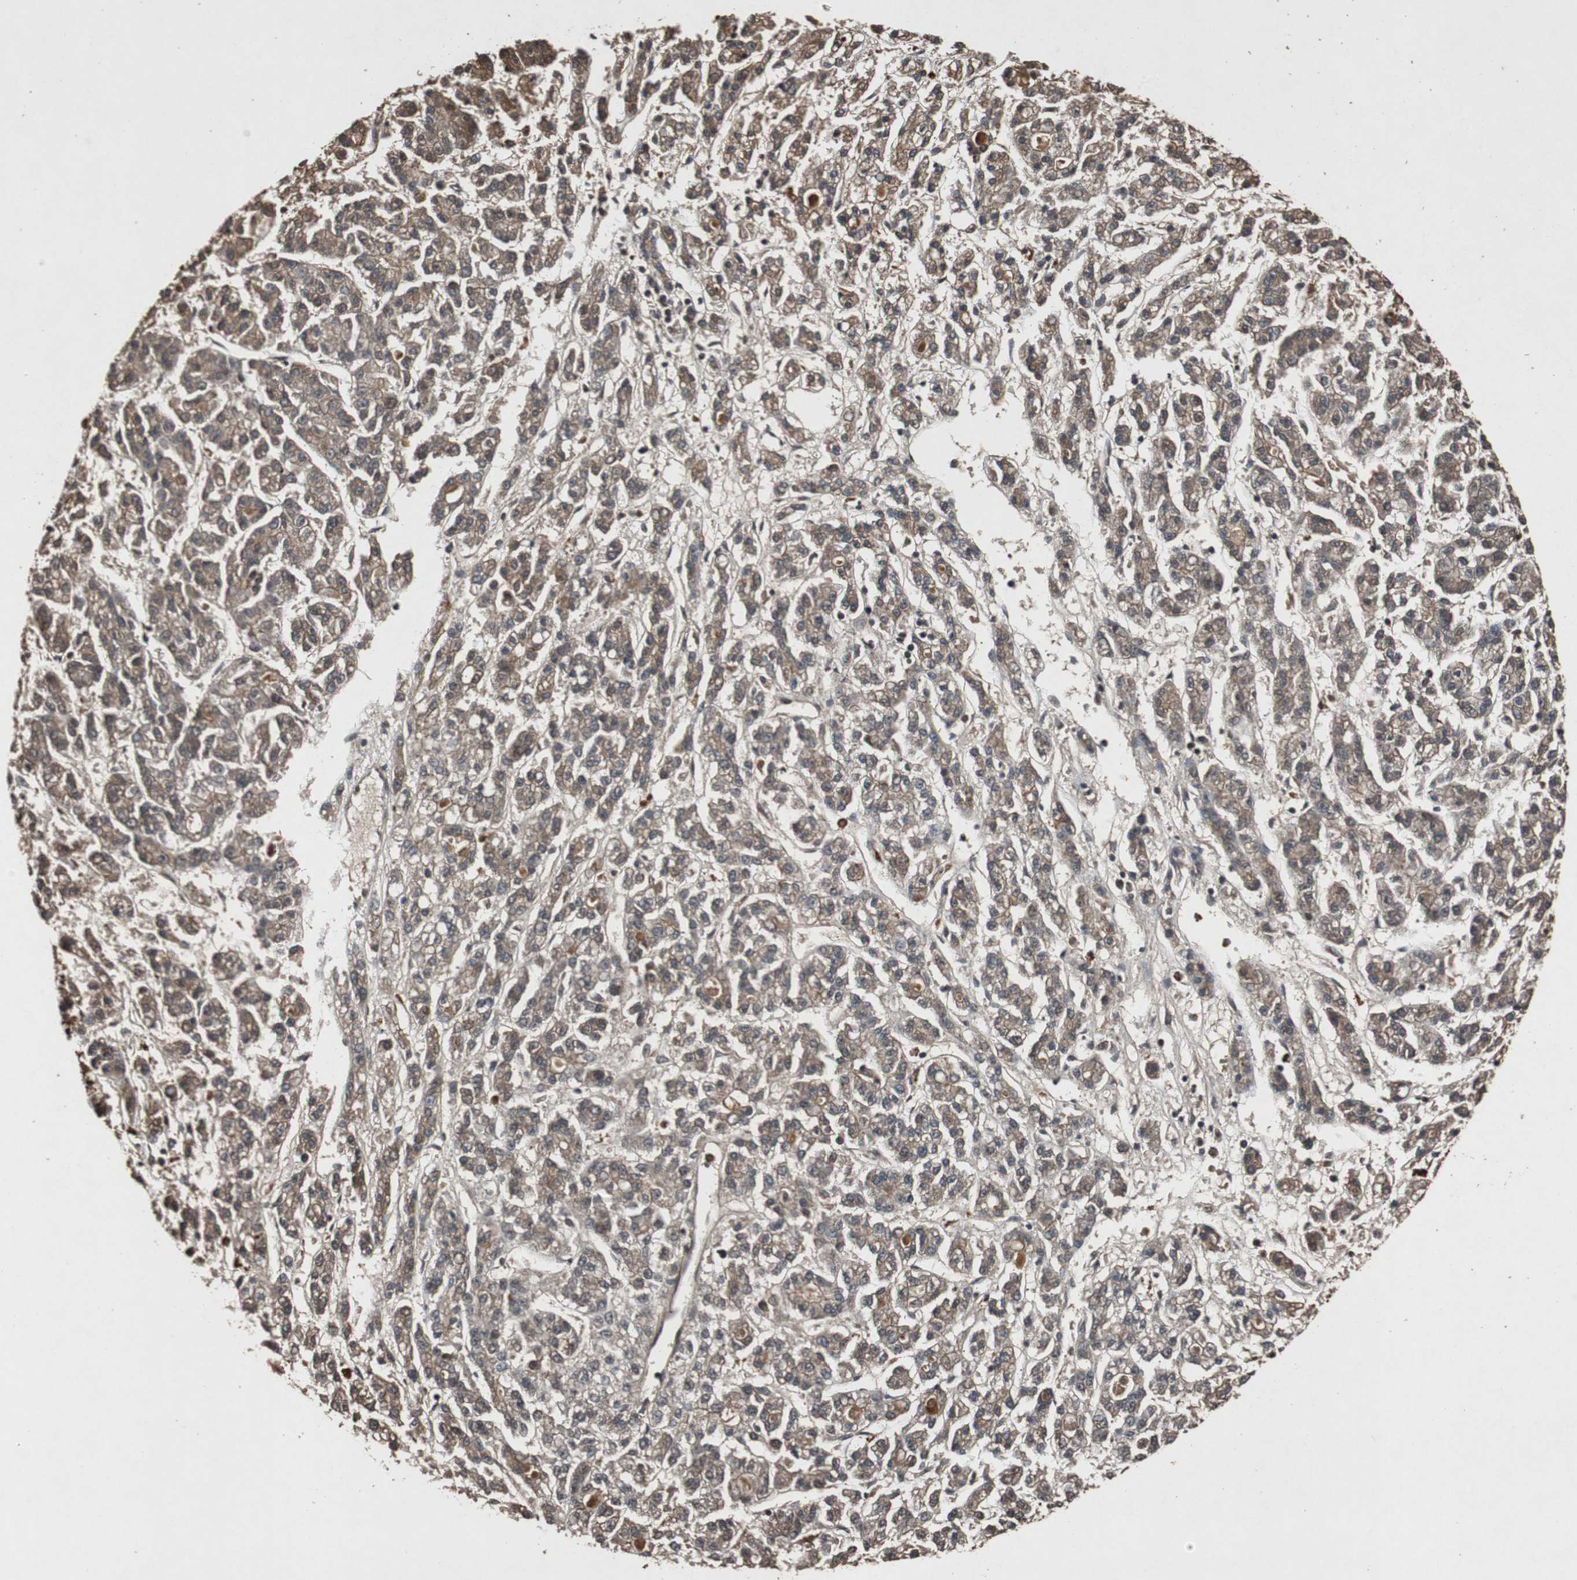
{"staining": {"intensity": "moderate", "quantity": ">75%", "location": "cytoplasmic/membranous"}, "tissue": "liver cancer", "cell_type": "Tumor cells", "image_type": "cancer", "snomed": [{"axis": "morphology", "description": "Carcinoma, Hepatocellular, NOS"}, {"axis": "topography", "description": "Liver"}], "caption": "Immunohistochemical staining of liver cancer shows medium levels of moderate cytoplasmic/membranous protein staining in about >75% of tumor cells.", "gene": "SLIT2", "patient": {"sex": "male", "age": 70}}